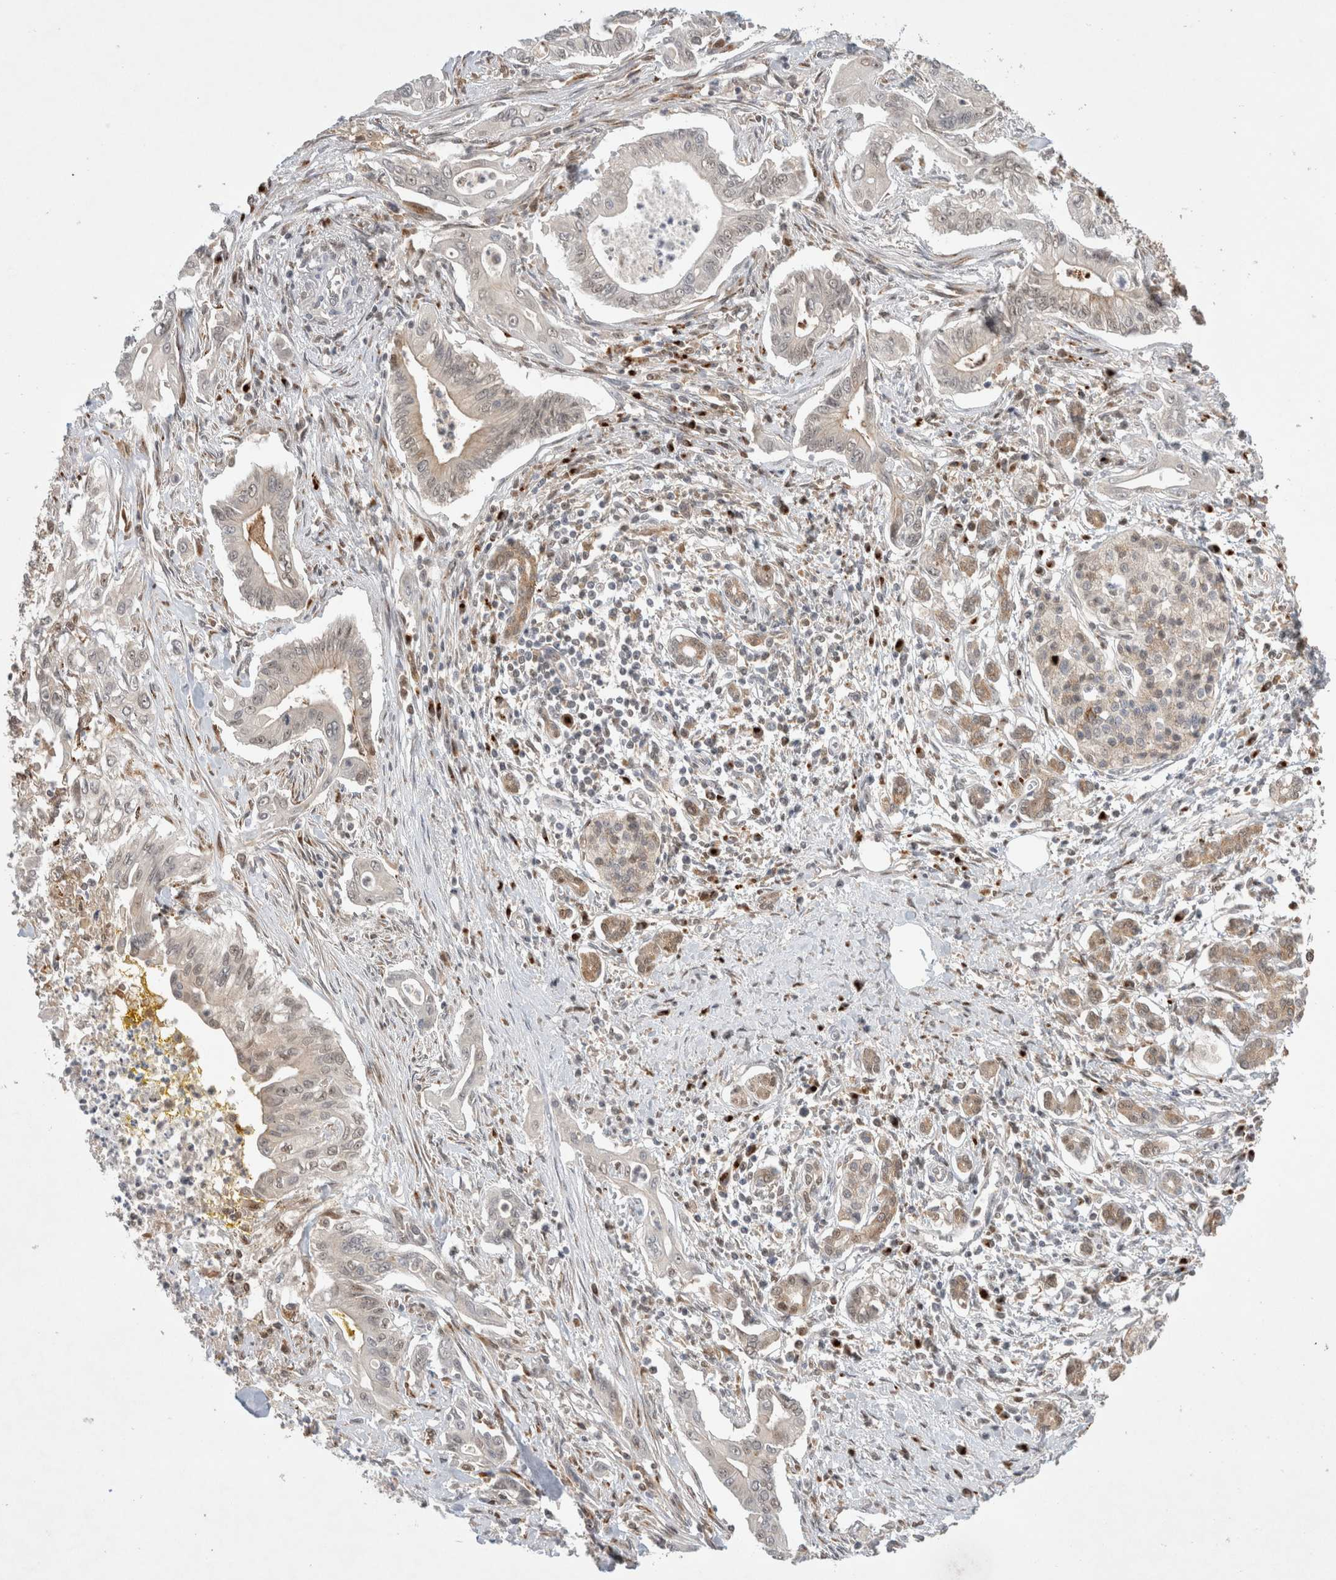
{"staining": {"intensity": "weak", "quantity": "<25%", "location": "nuclear"}, "tissue": "pancreatic cancer", "cell_type": "Tumor cells", "image_type": "cancer", "snomed": [{"axis": "morphology", "description": "Adenocarcinoma, NOS"}, {"axis": "topography", "description": "Pancreas"}], "caption": "The image displays no staining of tumor cells in pancreatic cancer. (Immunohistochemistry (ihc), brightfield microscopy, high magnification).", "gene": "OTUD6B", "patient": {"sex": "male", "age": 58}}